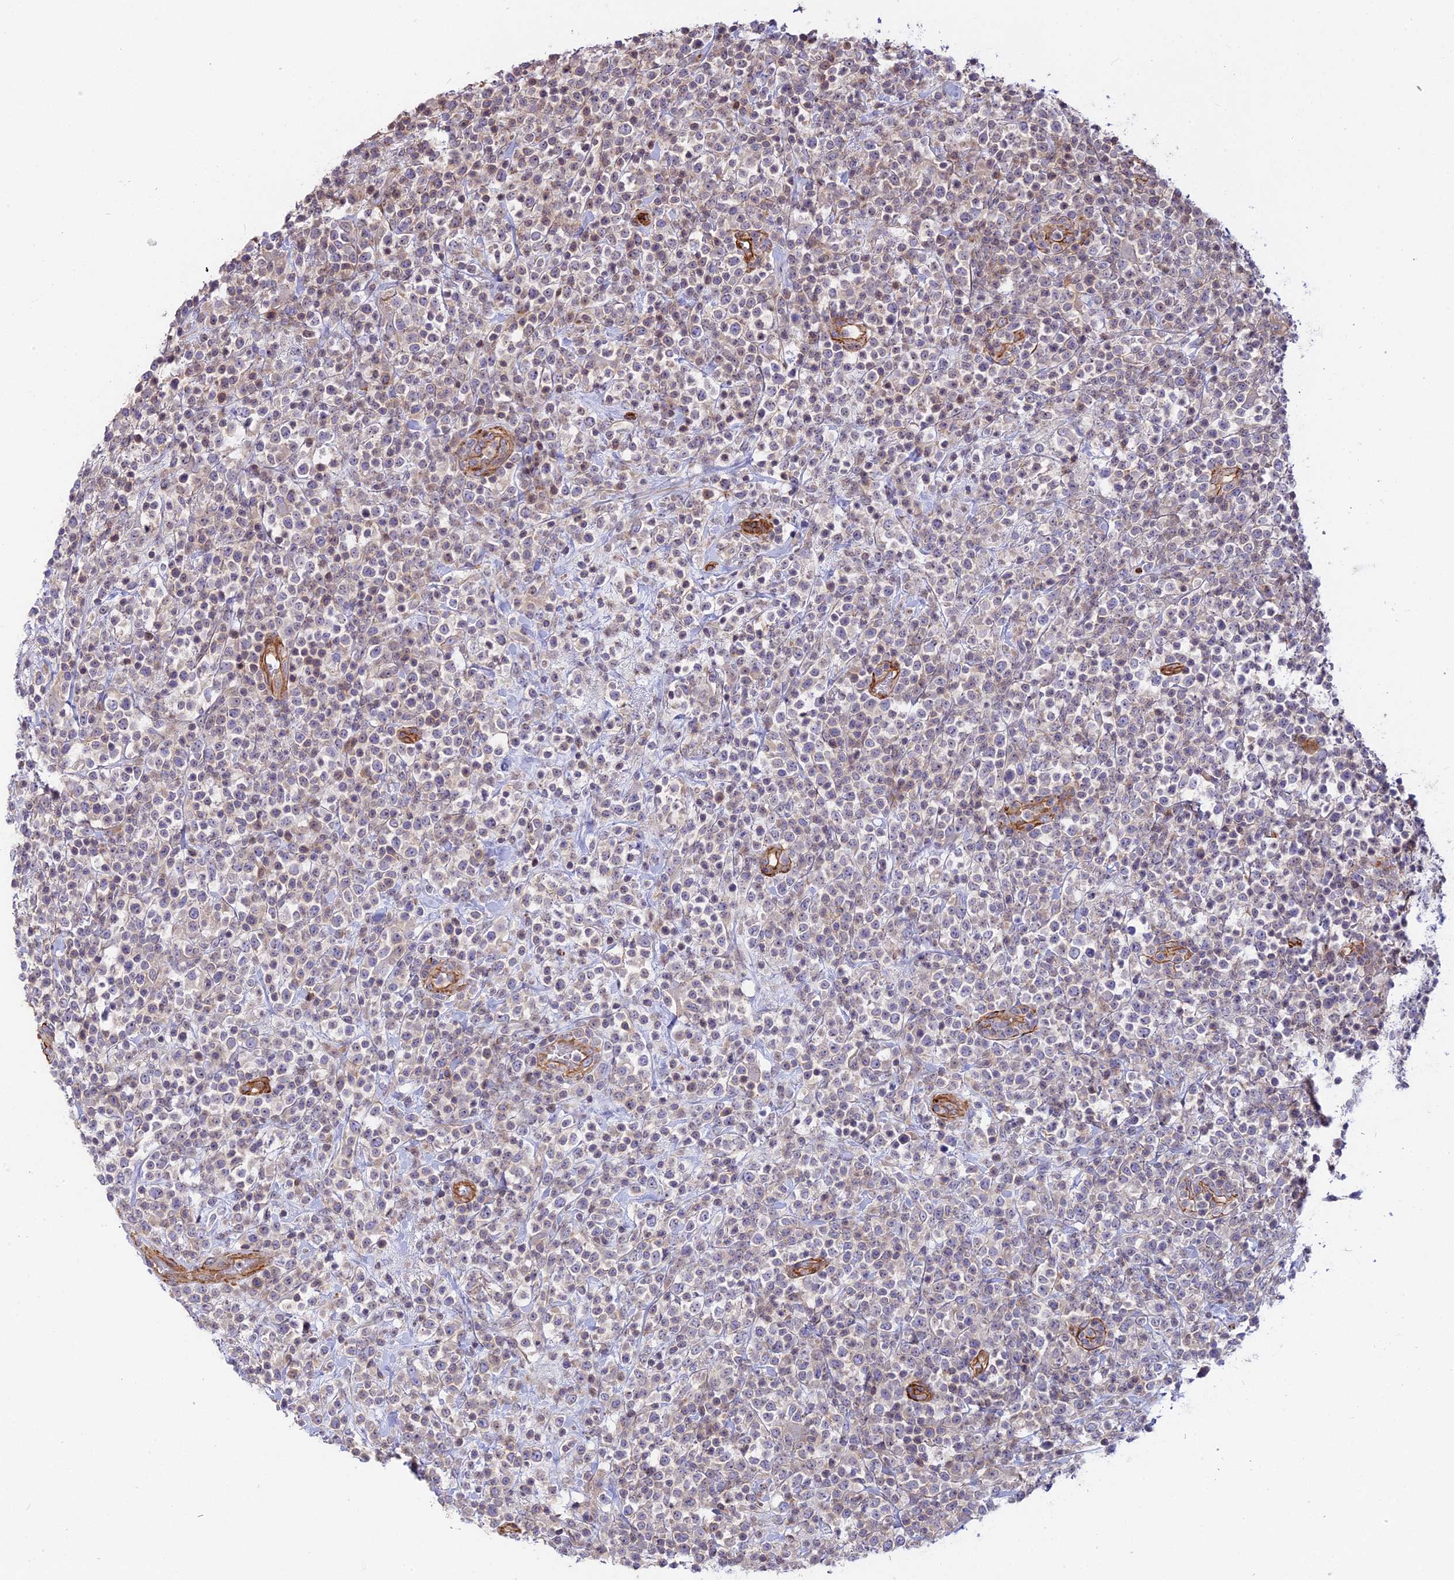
{"staining": {"intensity": "negative", "quantity": "none", "location": "none"}, "tissue": "lymphoma", "cell_type": "Tumor cells", "image_type": "cancer", "snomed": [{"axis": "morphology", "description": "Malignant lymphoma, non-Hodgkin's type, High grade"}, {"axis": "topography", "description": "Colon"}], "caption": "Histopathology image shows no protein positivity in tumor cells of high-grade malignant lymphoma, non-Hodgkin's type tissue.", "gene": "CNBD2", "patient": {"sex": "female", "age": 53}}